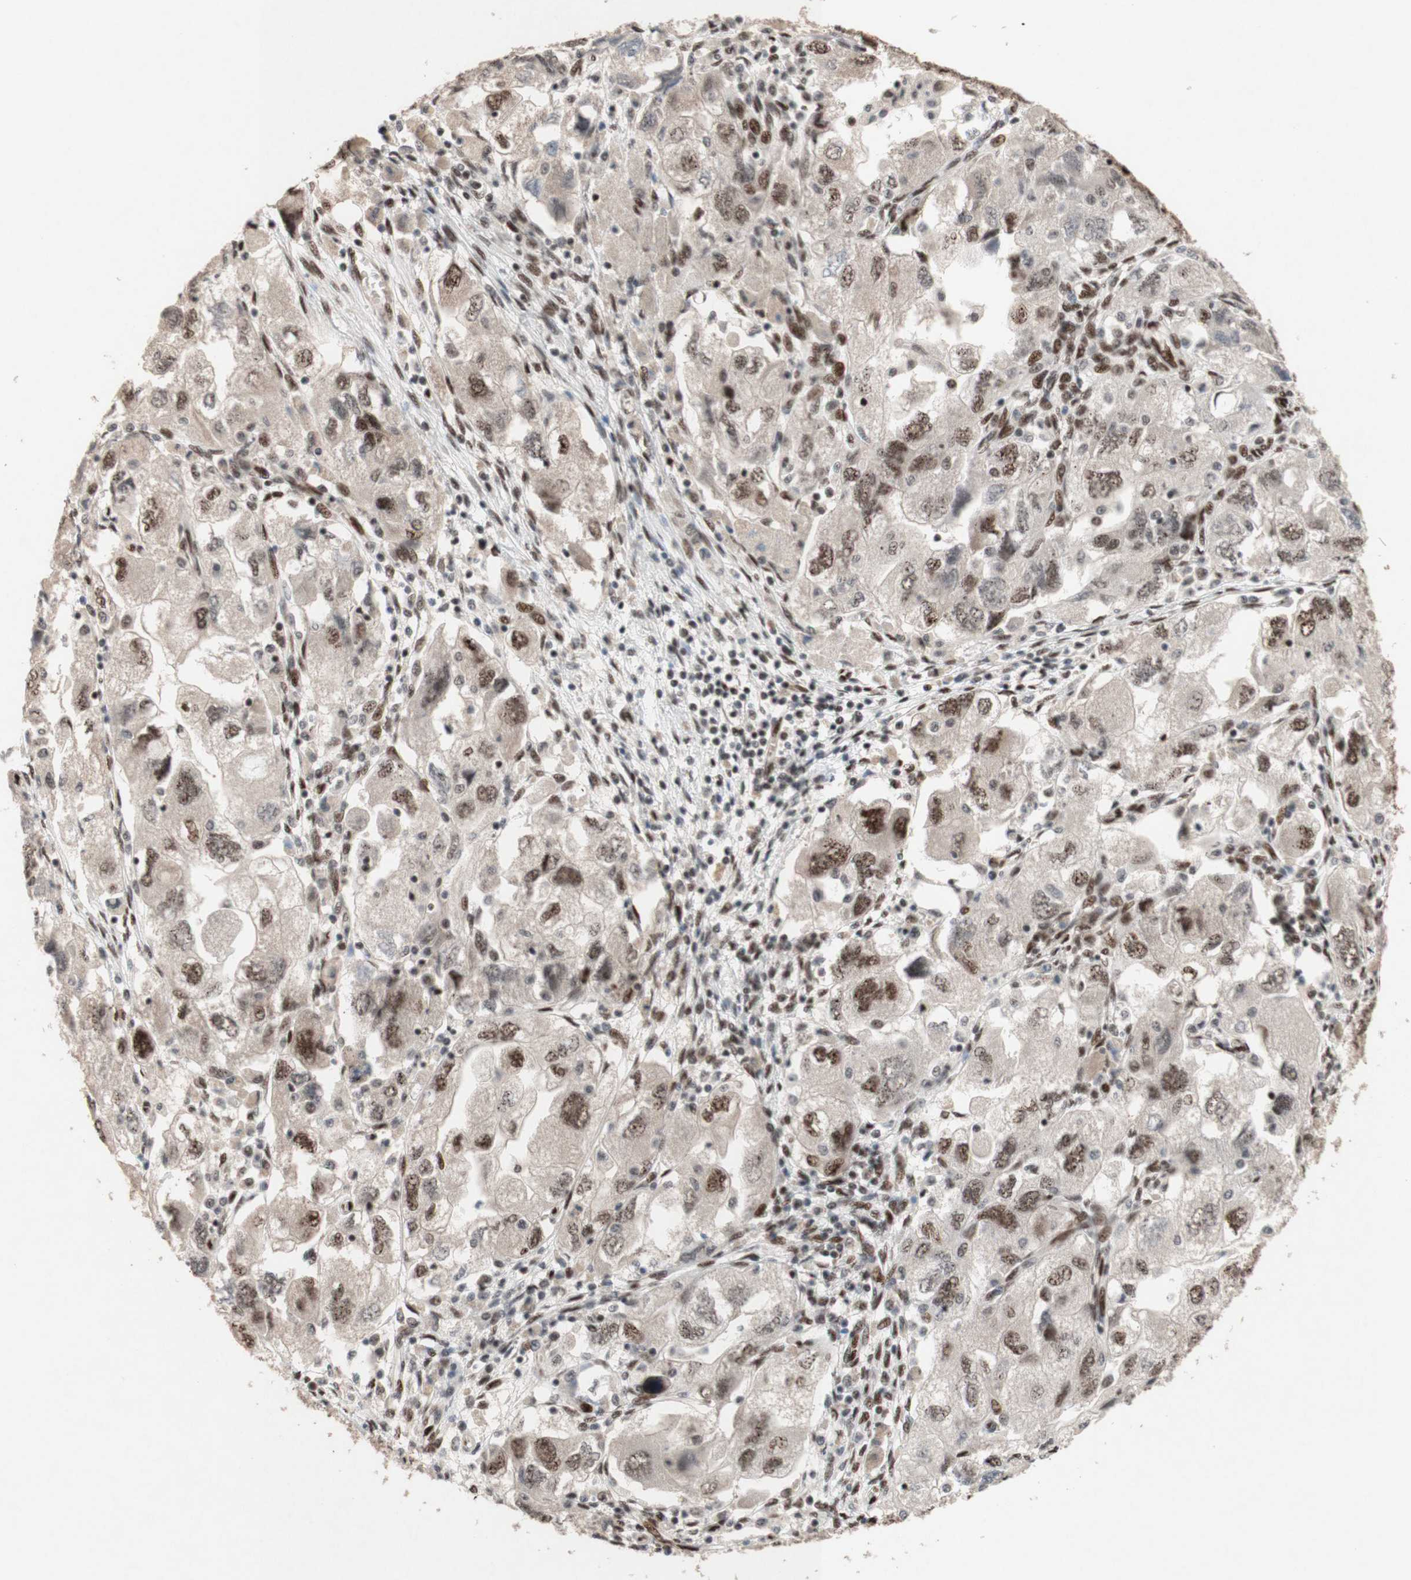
{"staining": {"intensity": "moderate", "quantity": ">75%", "location": "nuclear"}, "tissue": "ovarian cancer", "cell_type": "Tumor cells", "image_type": "cancer", "snomed": [{"axis": "morphology", "description": "Carcinoma, NOS"}, {"axis": "morphology", "description": "Cystadenocarcinoma, serous, NOS"}, {"axis": "topography", "description": "Ovary"}], "caption": "Serous cystadenocarcinoma (ovarian) stained with a brown dye reveals moderate nuclear positive expression in approximately >75% of tumor cells.", "gene": "TLE1", "patient": {"sex": "female", "age": 69}}